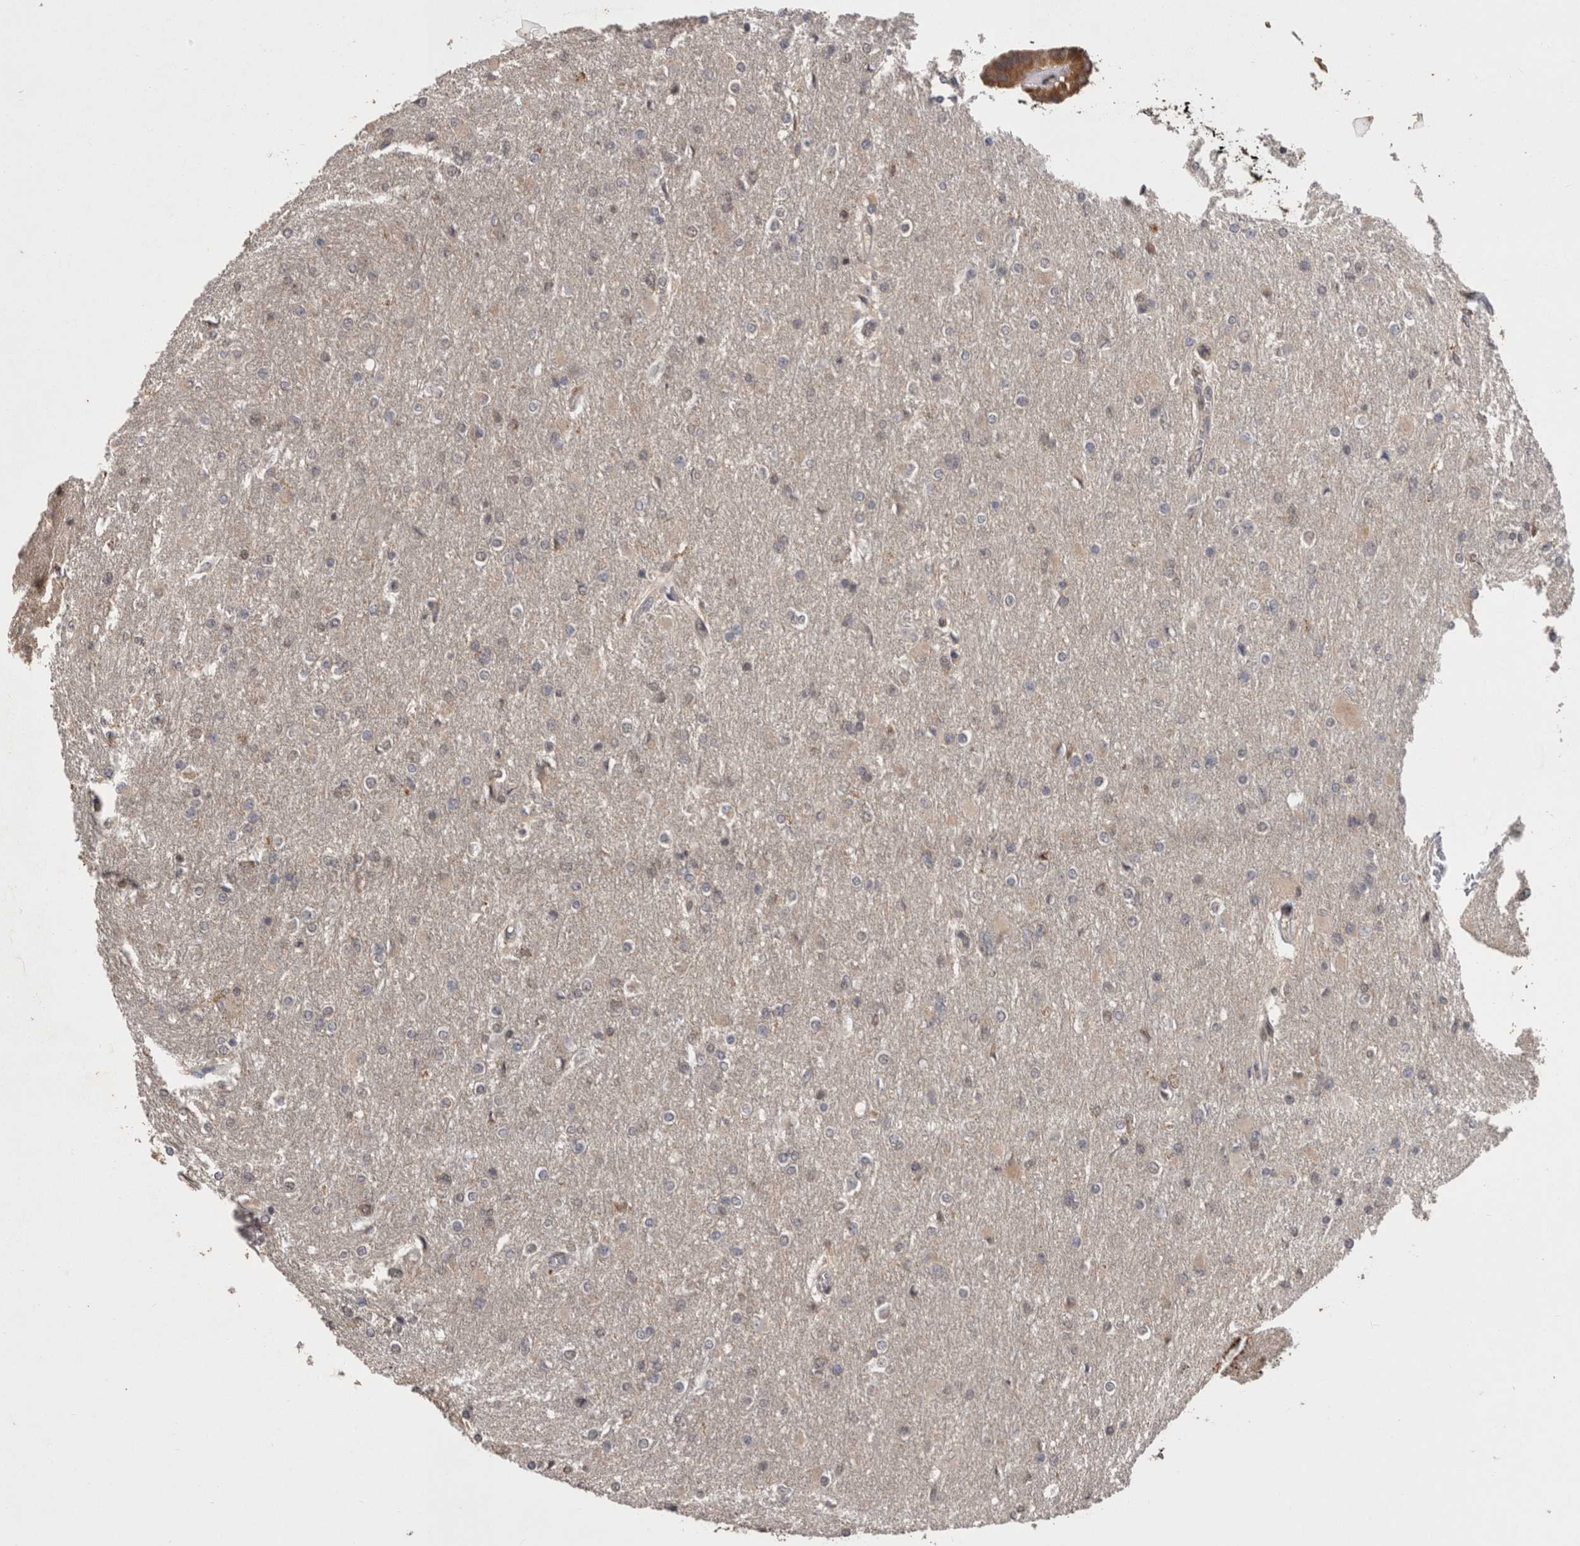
{"staining": {"intensity": "negative", "quantity": "none", "location": "none"}, "tissue": "glioma", "cell_type": "Tumor cells", "image_type": "cancer", "snomed": [{"axis": "morphology", "description": "Glioma, malignant, High grade"}, {"axis": "topography", "description": "Cerebral cortex"}], "caption": "Protein analysis of high-grade glioma (malignant) exhibits no significant staining in tumor cells.", "gene": "PREP", "patient": {"sex": "female", "age": 36}}